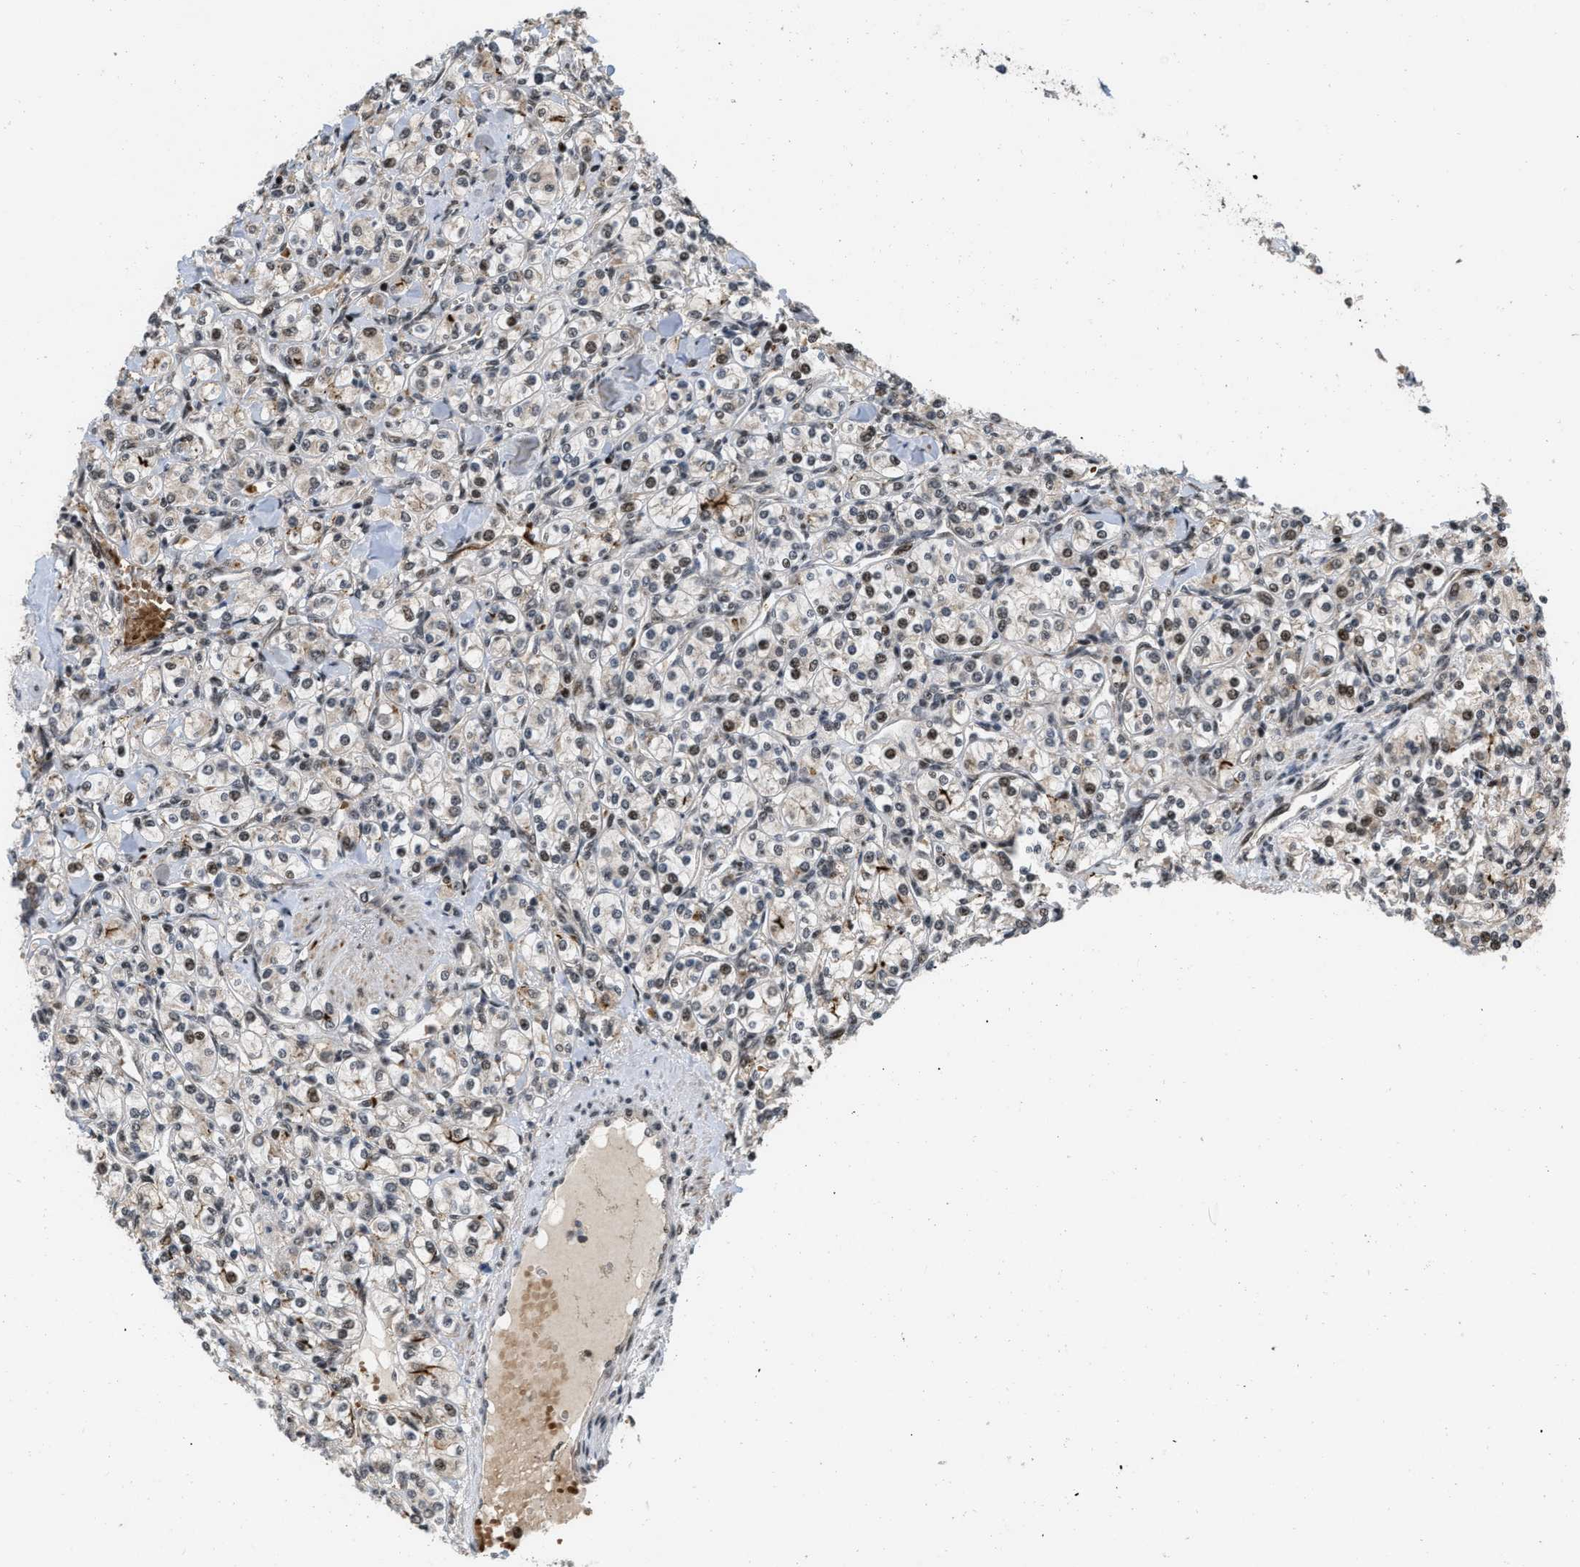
{"staining": {"intensity": "moderate", "quantity": "25%-75%", "location": "nuclear"}, "tissue": "renal cancer", "cell_type": "Tumor cells", "image_type": "cancer", "snomed": [{"axis": "morphology", "description": "Adenocarcinoma, NOS"}, {"axis": "topography", "description": "Kidney"}], "caption": "Protein staining exhibits moderate nuclear positivity in approximately 25%-75% of tumor cells in adenocarcinoma (renal). (IHC, brightfield microscopy, high magnification).", "gene": "ANKRD11", "patient": {"sex": "male", "age": 77}}